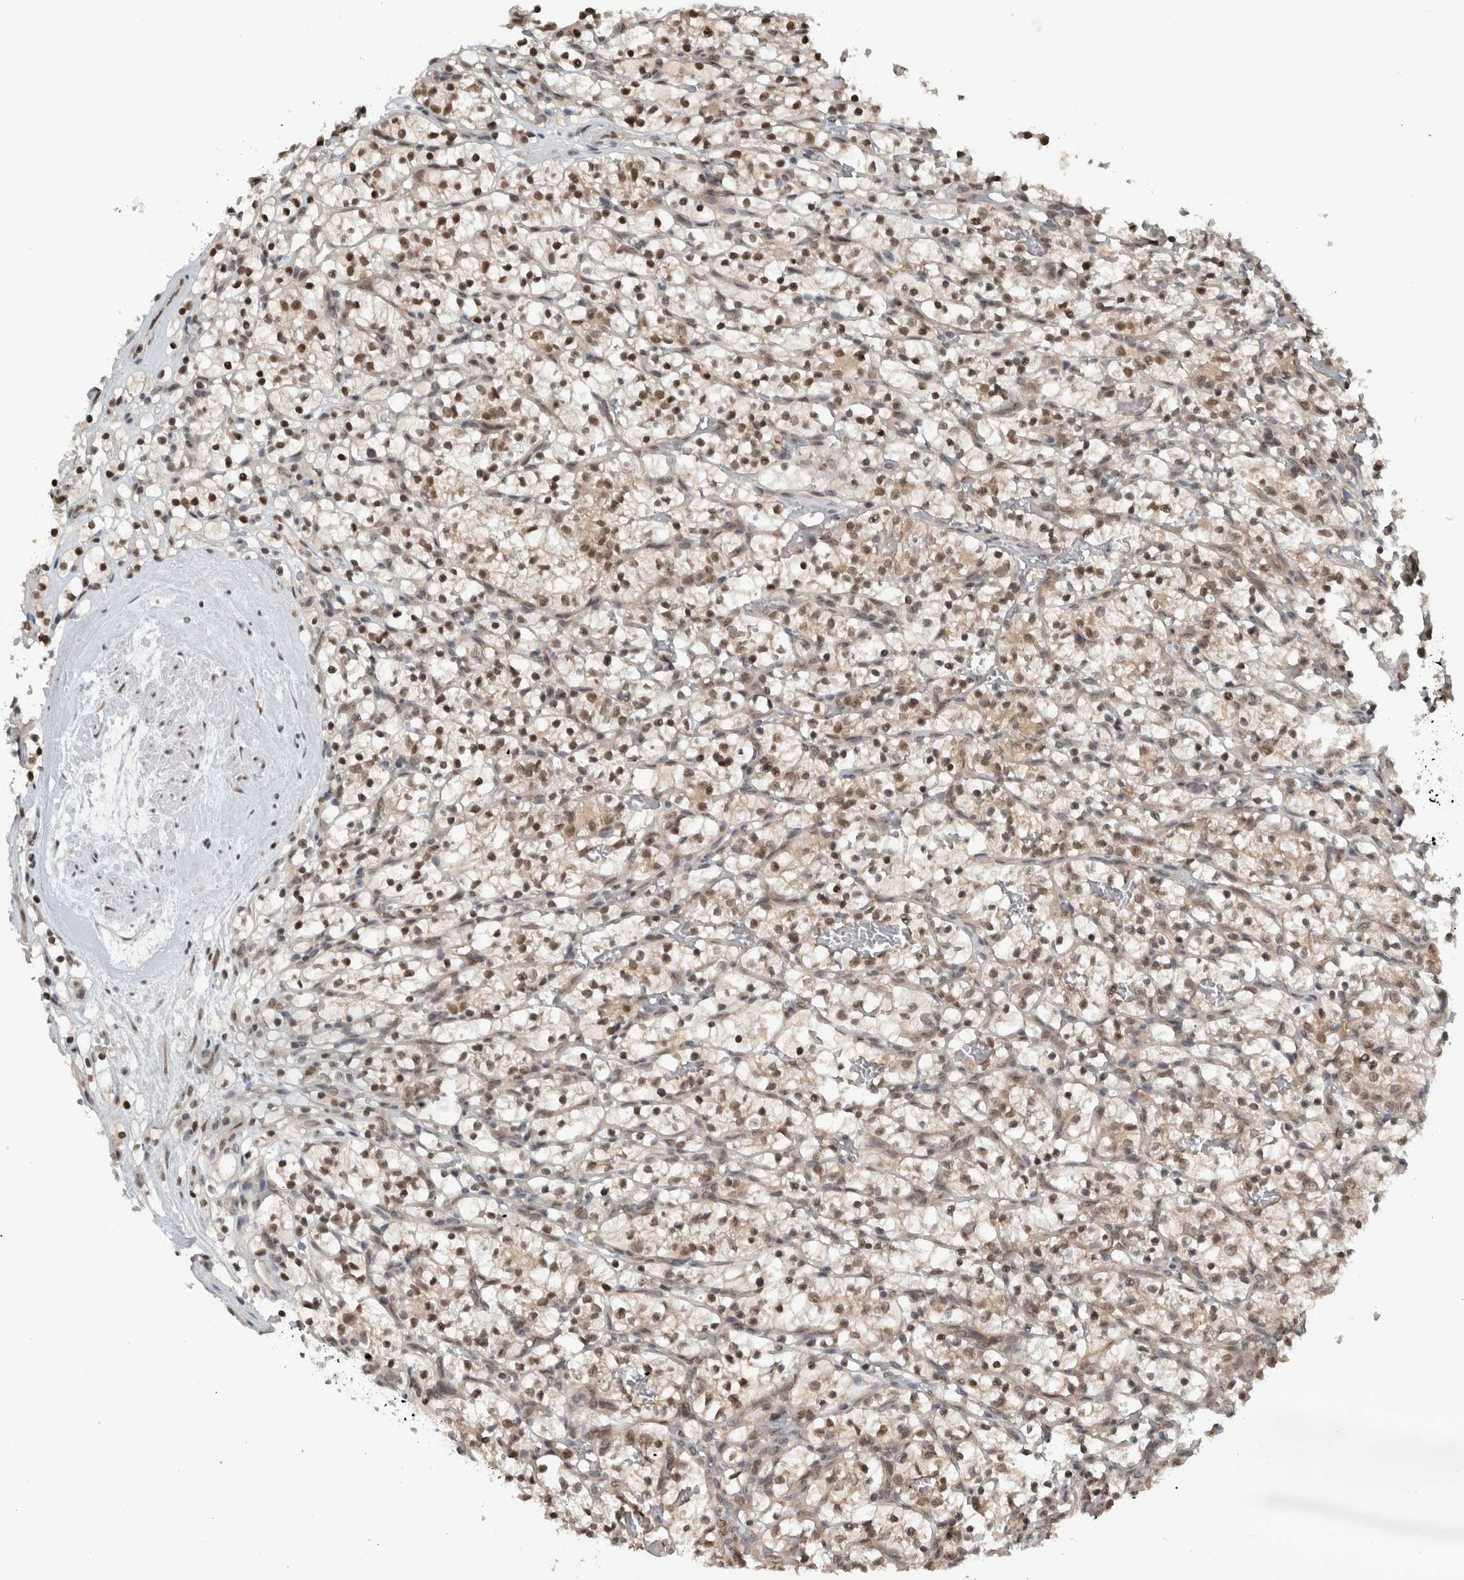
{"staining": {"intensity": "moderate", "quantity": ">75%", "location": "nuclear"}, "tissue": "renal cancer", "cell_type": "Tumor cells", "image_type": "cancer", "snomed": [{"axis": "morphology", "description": "Adenocarcinoma, NOS"}, {"axis": "topography", "description": "Kidney"}], "caption": "Immunohistochemistry (IHC) of human adenocarcinoma (renal) reveals medium levels of moderate nuclear expression in approximately >75% of tumor cells.", "gene": "SPAG7", "patient": {"sex": "female", "age": 57}}